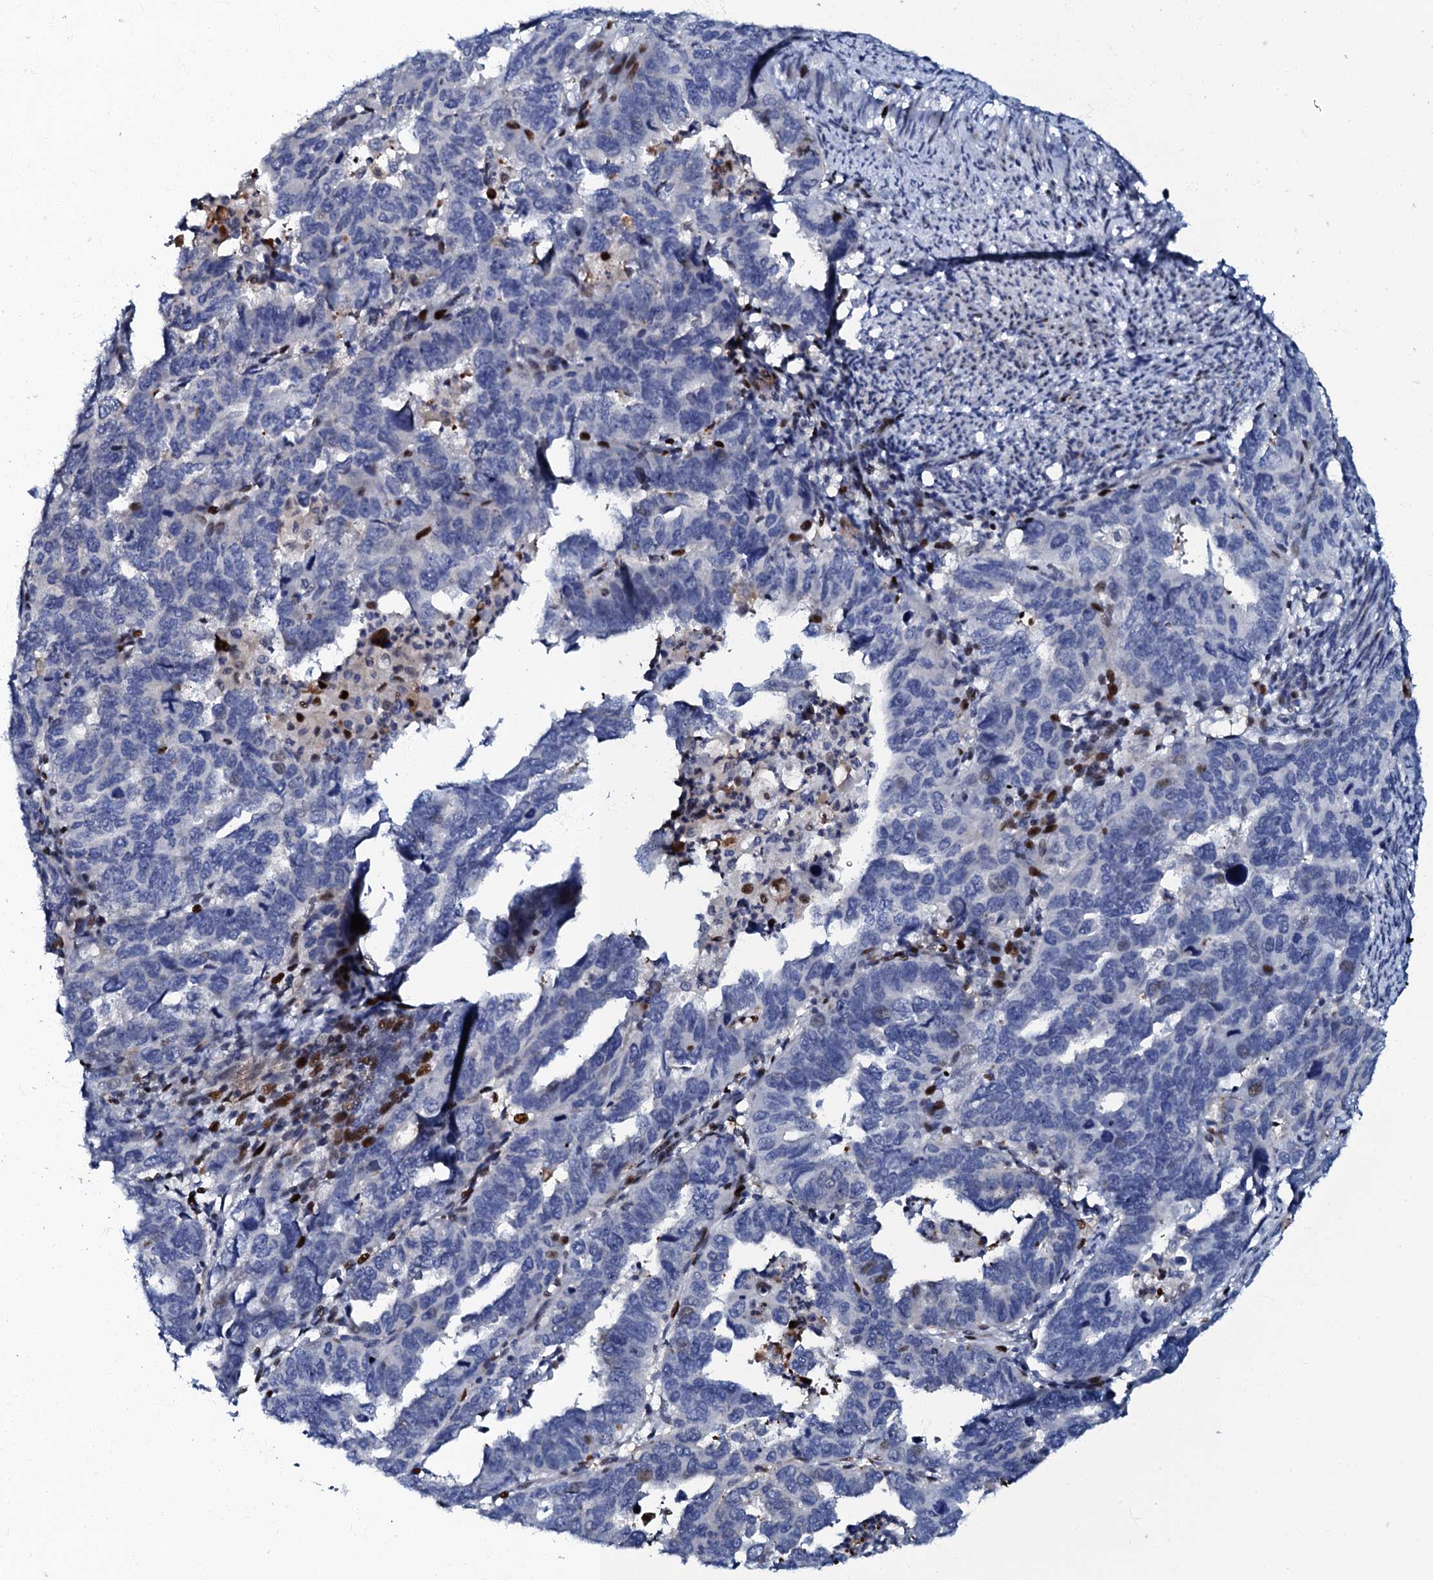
{"staining": {"intensity": "negative", "quantity": "none", "location": "none"}, "tissue": "endometrial cancer", "cell_type": "Tumor cells", "image_type": "cancer", "snomed": [{"axis": "morphology", "description": "Adenocarcinoma, NOS"}, {"axis": "topography", "description": "Endometrium"}], "caption": "IHC histopathology image of endometrial adenocarcinoma stained for a protein (brown), which exhibits no expression in tumor cells. (DAB (3,3'-diaminobenzidine) IHC with hematoxylin counter stain).", "gene": "MFSD5", "patient": {"sex": "female", "age": 65}}